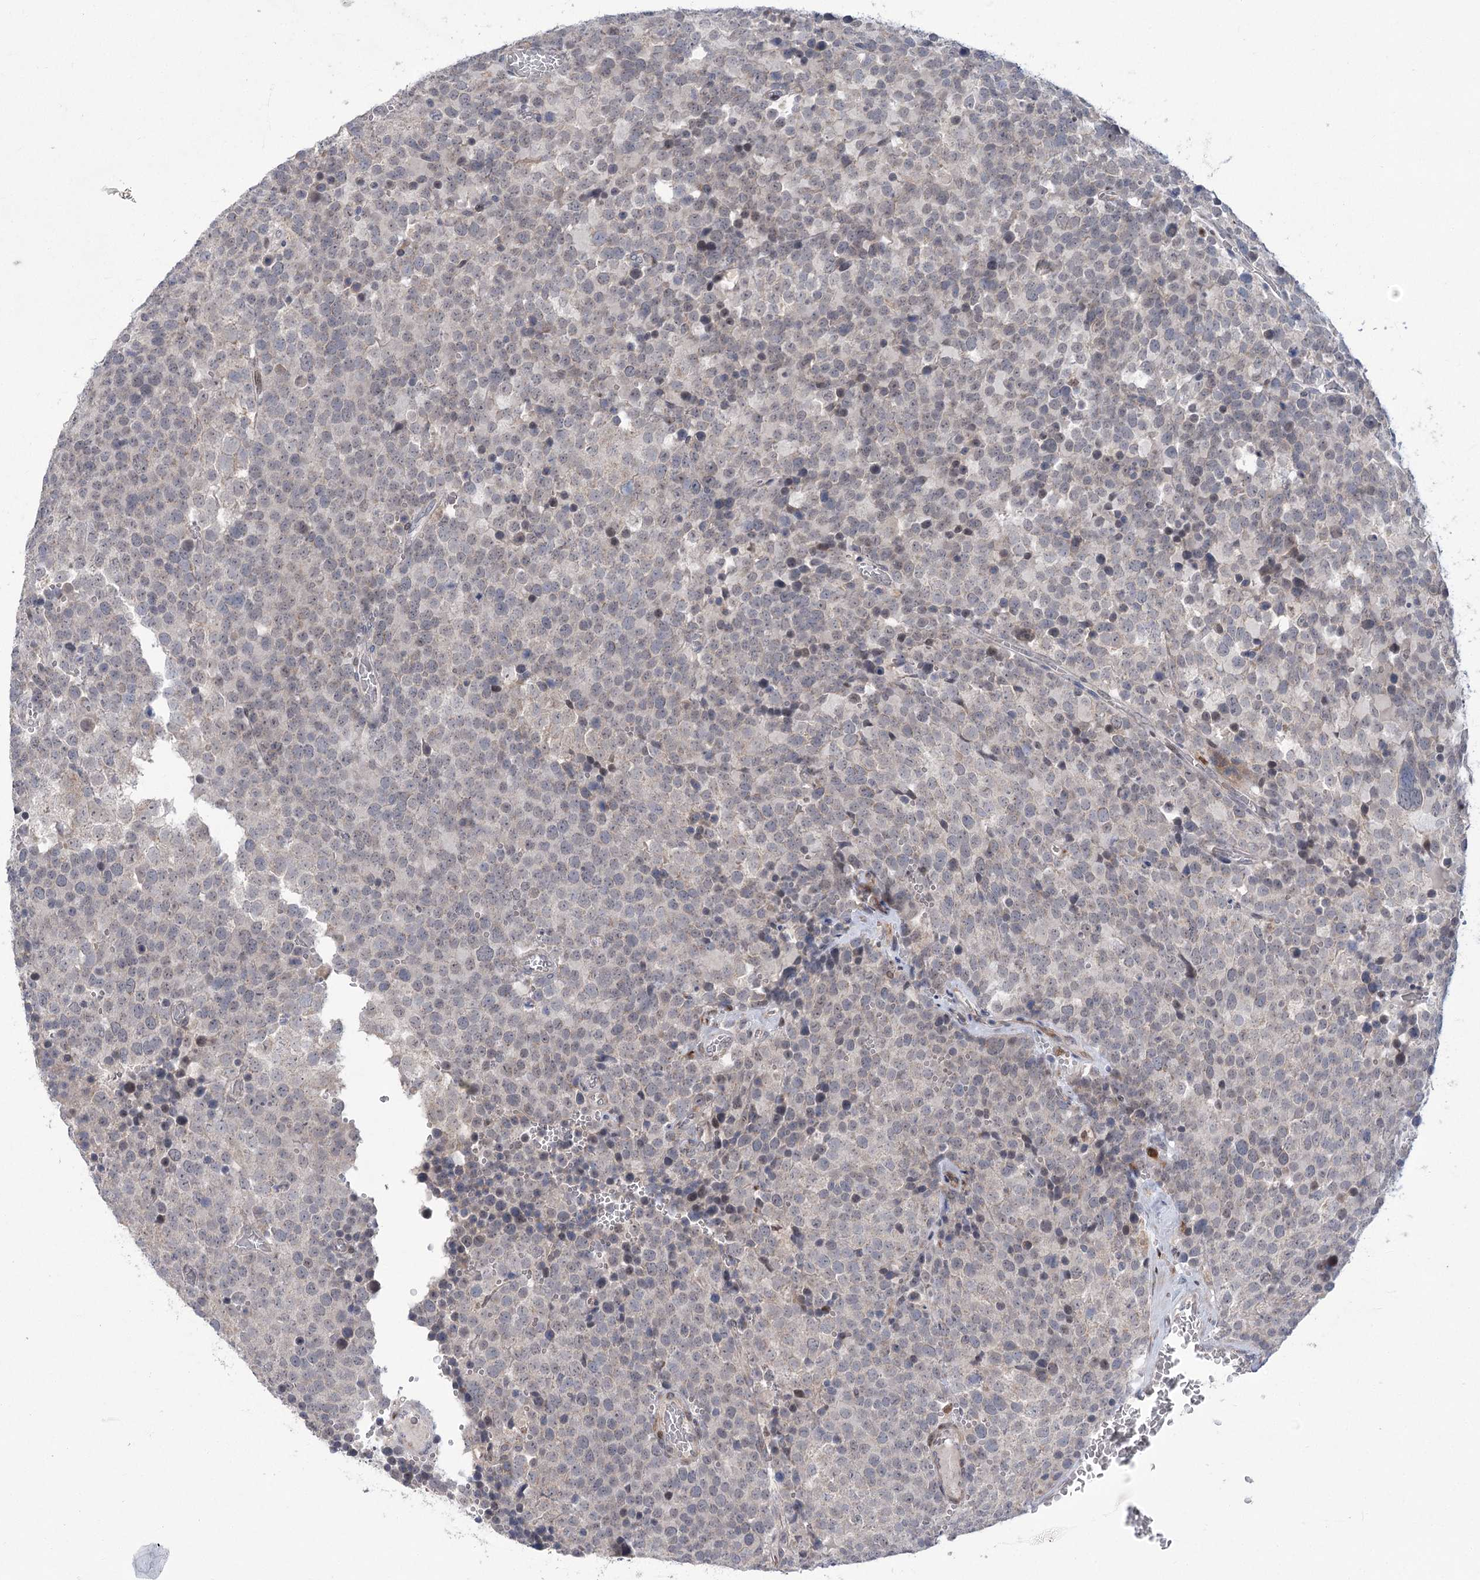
{"staining": {"intensity": "negative", "quantity": "none", "location": "none"}, "tissue": "testis cancer", "cell_type": "Tumor cells", "image_type": "cancer", "snomed": [{"axis": "morphology", "description": "Seminoma, NOS"}, {"axis": "topography", "description": "Testis"}], "caption": "DAB immunohistochemical staining of human testis seminoma reveals no significant positivity in tumor cells. The staining was performed using DAB (3,3'-diaminobenzidine) to visualize the protein expression in brown, while the nuclei were stained in blue with hematoxylin (Magnification: 20x).", "gene": "GCNT4", "patient": {"sex": "male", "age": 71}}